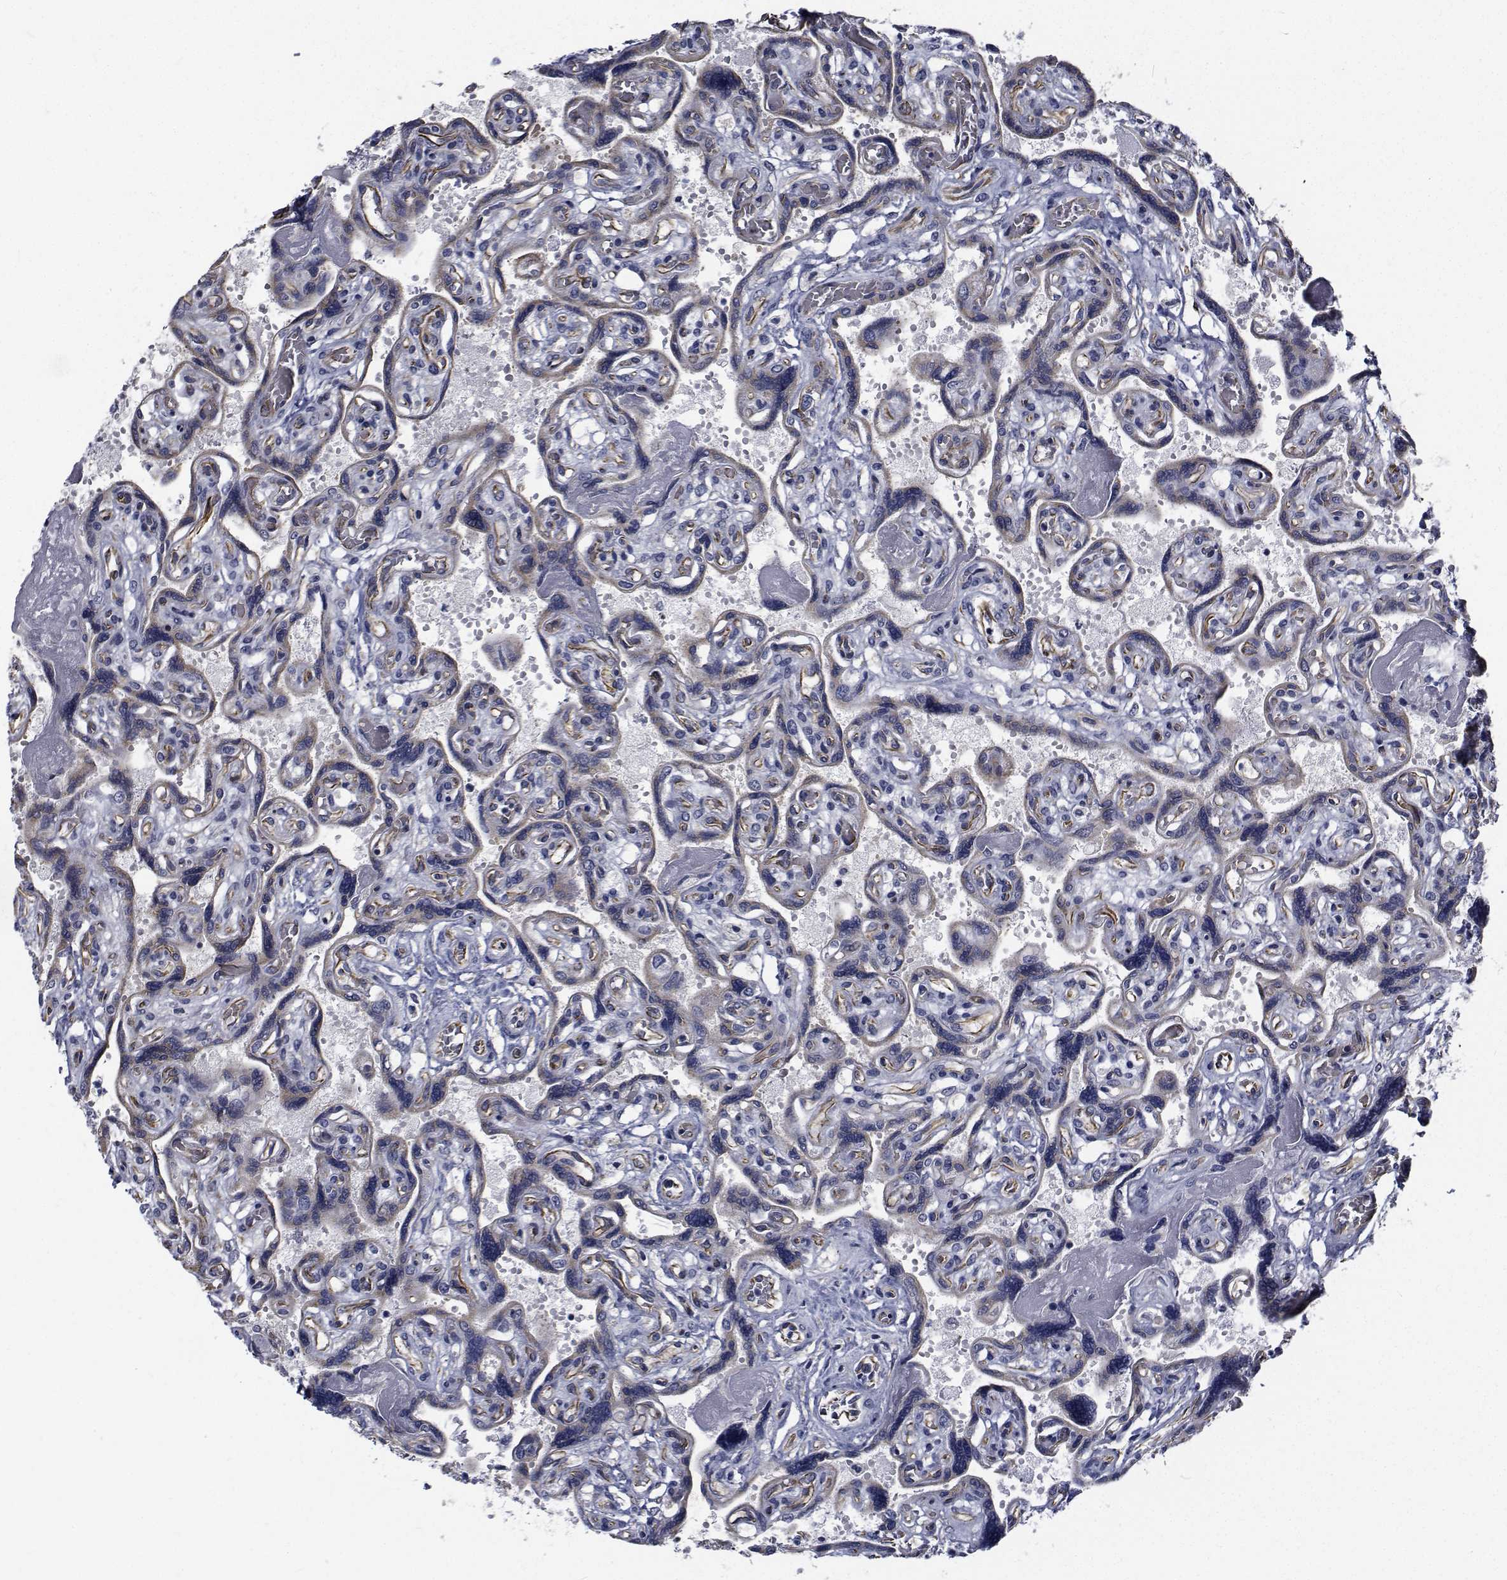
{"staining": {"intensity": "weak", "quantity": "25%-75%", "location": "cytoplasmic/membranous"}, "tissue": "placenta", "cell_type": "Decidual cells", "image_type": "normal", "snomed": [{"axis": "morphology", "description": "Normal tissue, NOS"}, {"axis": "topography", "description": "Placenta"}], "caption": "The image reveals staining of unremarkable placenta, revealing weak cytoplasmic/membranous protein staining (brown color) within decidual cells. Using DAB (brown) and hematoxylin (blue) stains, captured at high magnification using brightfield microscopy.", "gene": "TTBK1", "patient": {"sex": "female", "age": 32}}